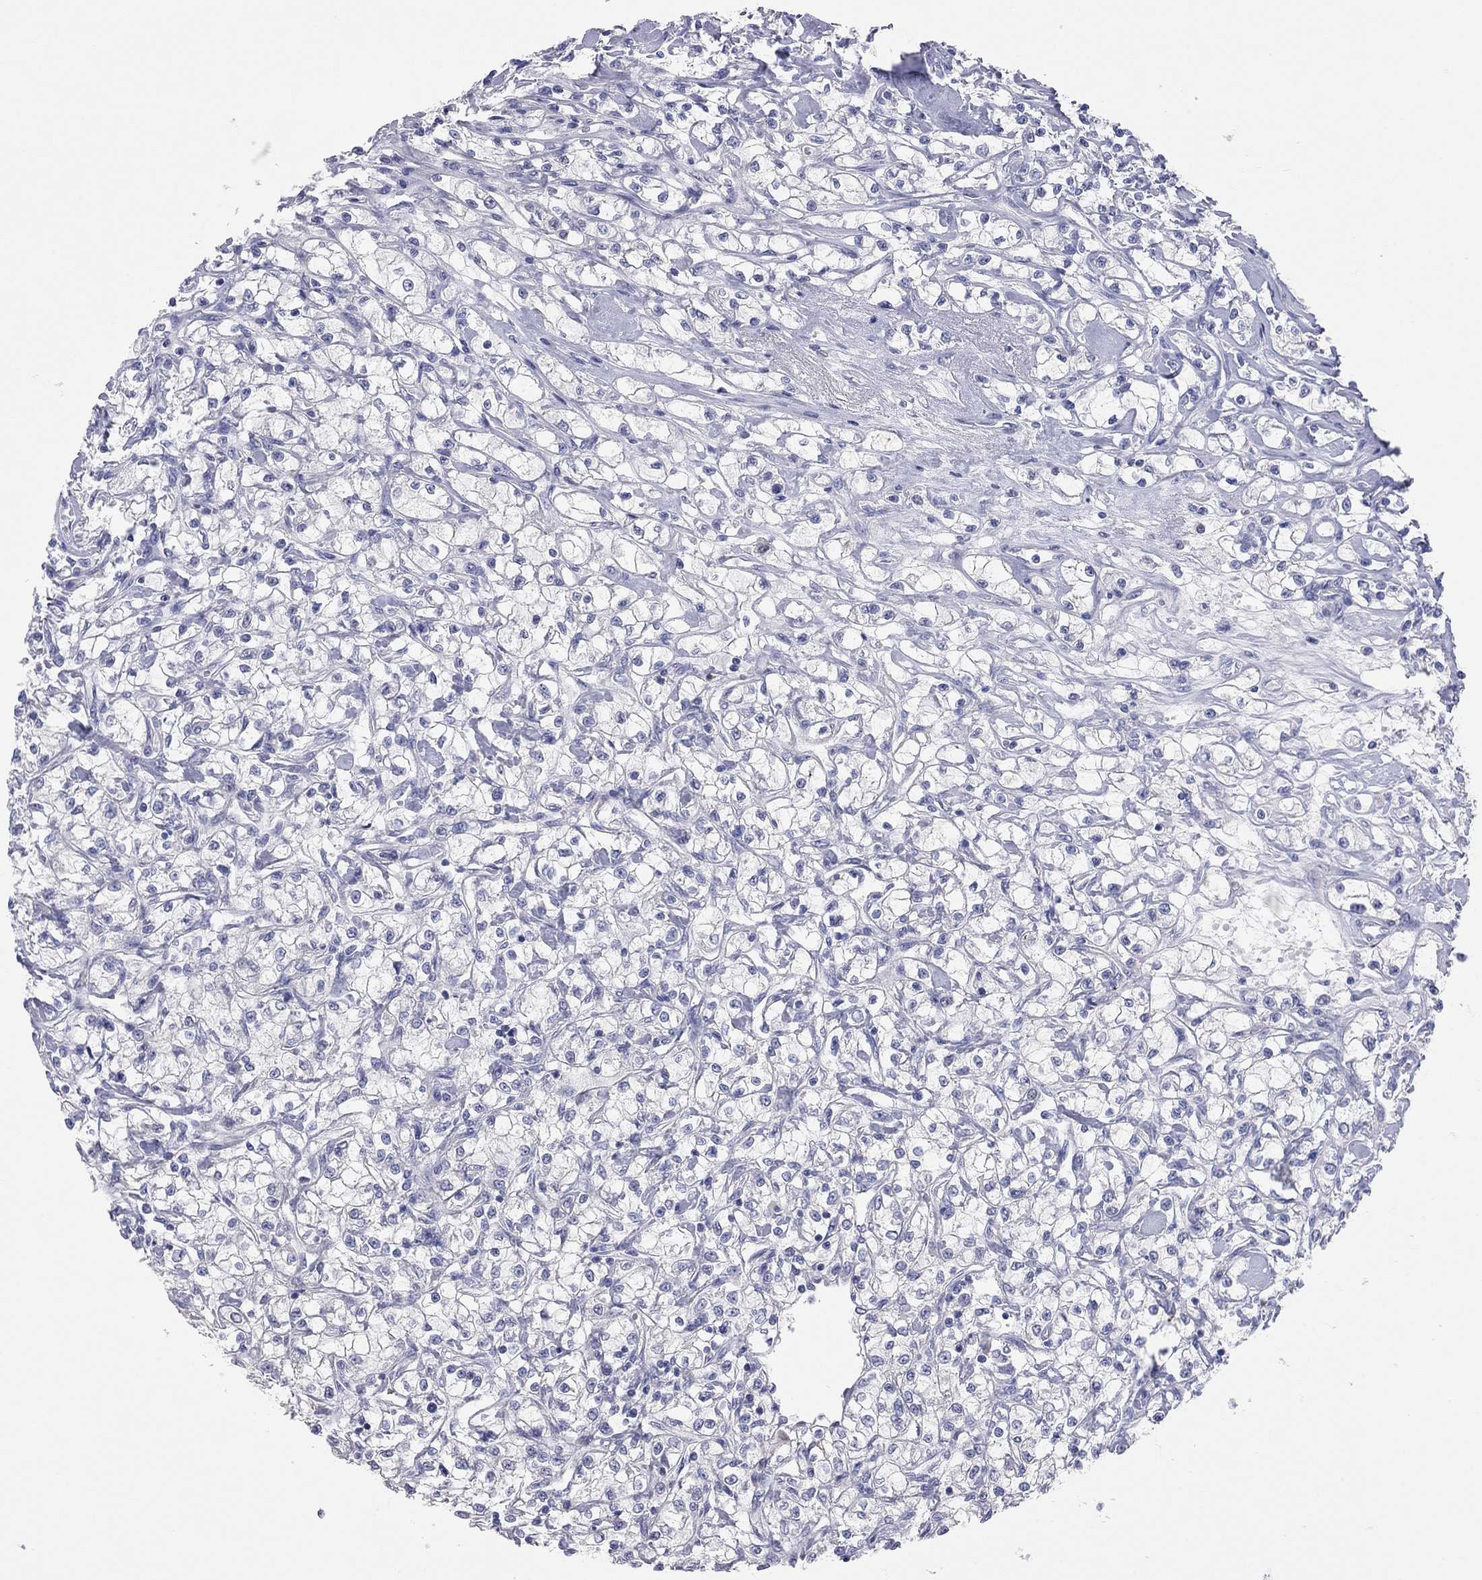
{"staining": {"intensity": "negative", "quantity": "none", "location": "none"}, "tissue": "renal cancer", "cell_type": "Tumor cells", "image_type": "cancer", "snomed": [{"axis": "morphology", "description": "Adenocarcinoma, NOS"}, {"axis": "topography", "description": "Kidney"}], "caption": "An image of renal cancer (adenocarcinoma) stained for a protein displays no brown staining in tumor cells.", "gene": "KCNB1", "patient": {"sex": "female", "age": 59}}